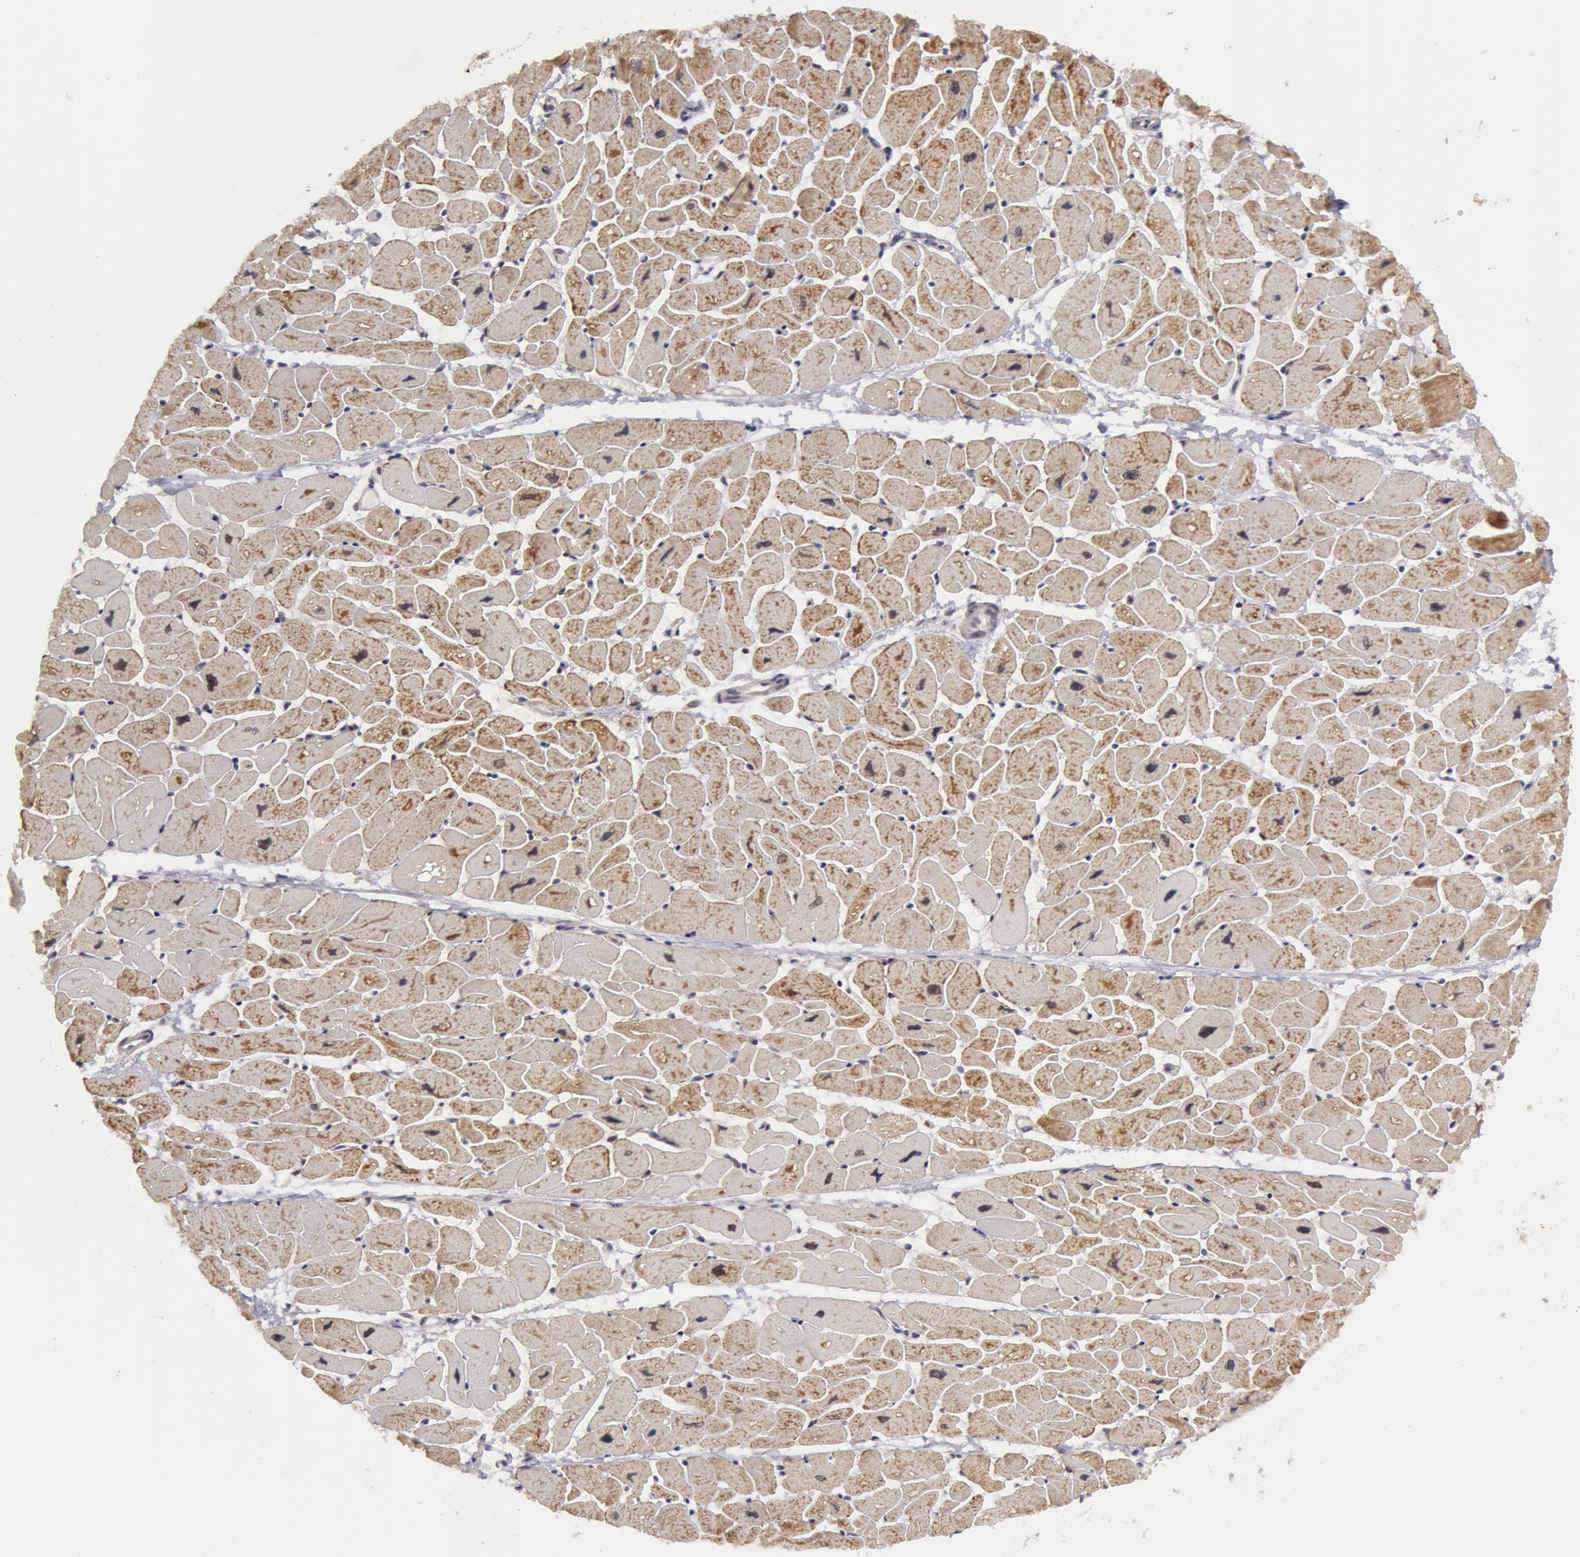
{"staining": {"intensity": "moderate", "quantity": "25%-75%", "location": "cytoplasmic/membranous"}, "tissue": "heart muscle", "cell_type": "Cardiomyocytes", "image_type": "normal", "snomed": [{"axis": "morphology", "description": "Normal tissue, NOS"}, {"axis": "topography", "description": "Heart"}], "caption": "Moderate cytoplasmic/membranous positivity is present in approximately 25%-75% of cardiomyocytes in benign heart muscle.", "gene": "VRTN", "patient": {"sex": "female", "age": 54}}